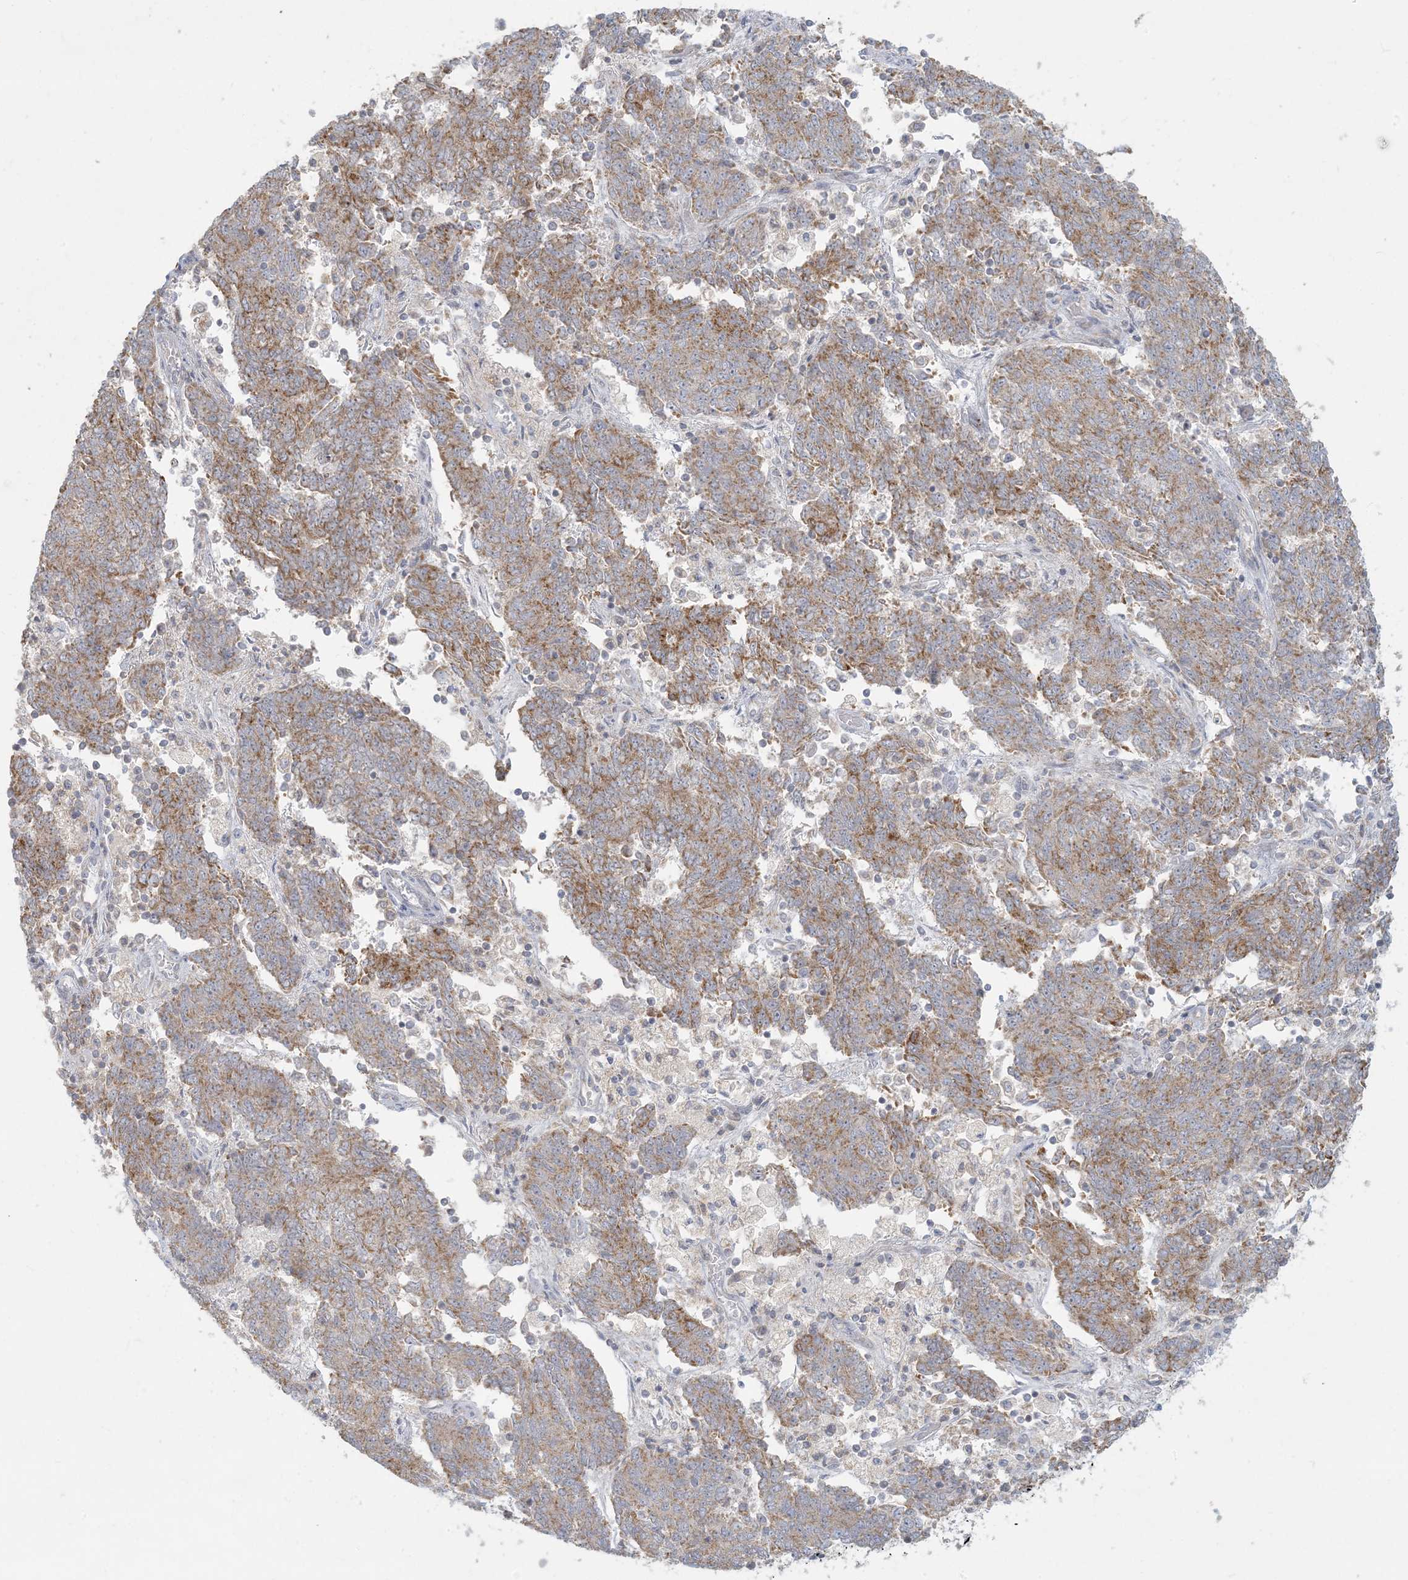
{"staining": {"intensity": "moderate", "quantity": ">75%", "location": "cytoplasmic/membranous"}, "tissue": "endometrial cancer", "cell_type": "Tumor cells", "image_type": "cancer", "snomed": [{"axis": "morphology", "description": "Adenocarcinoma, NOS"}, {"axis": "topography", "description": "Endometrium"}], "caption": "A high-resolution micrograph shows IHC staining of endometrial cancer, which exhibits moderate cytoplasmic/membranous positivity in about >75% of tumor cells.", "gene": "MCAT", "patient": {"sex": "female", "age": 80}}